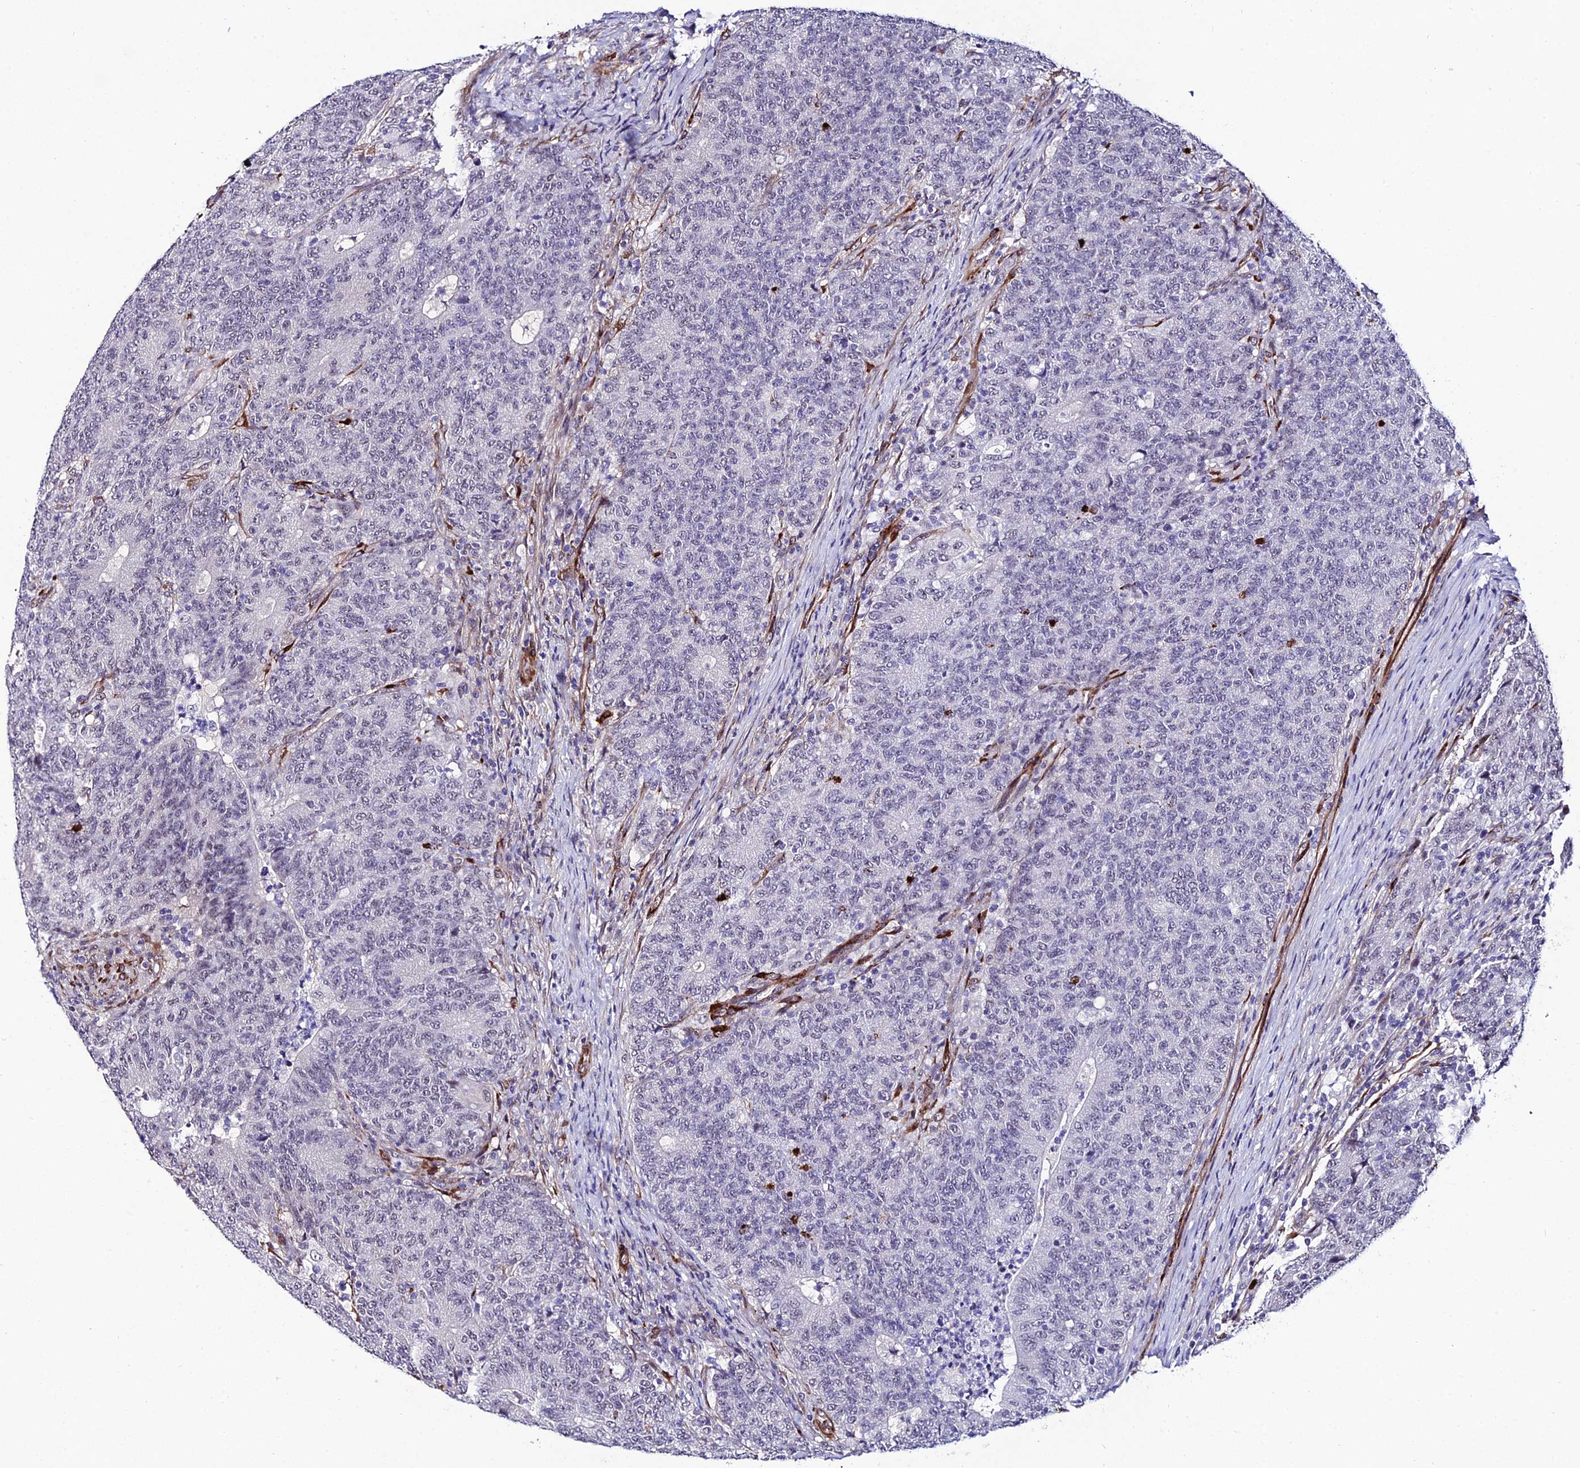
{"staining": {"intensity": "negative", "quantity": "none", "location": "none"}, "tissue": "colorectal cancer", "cell_type": "Tumor cells", "image_type": "cancer", "snomed": [{"axis": "morphology", "description": "Adenocarcinoma, NOS"}, {"axis": "topography", "description": "Colon"}], "caption": "This is an immunohistochemistry micrograph of colorectal adenocarcinoma. There is no staining in tumor cells.", "gene": "SYT15", "patient": {"sex": "female", "age": 75}}